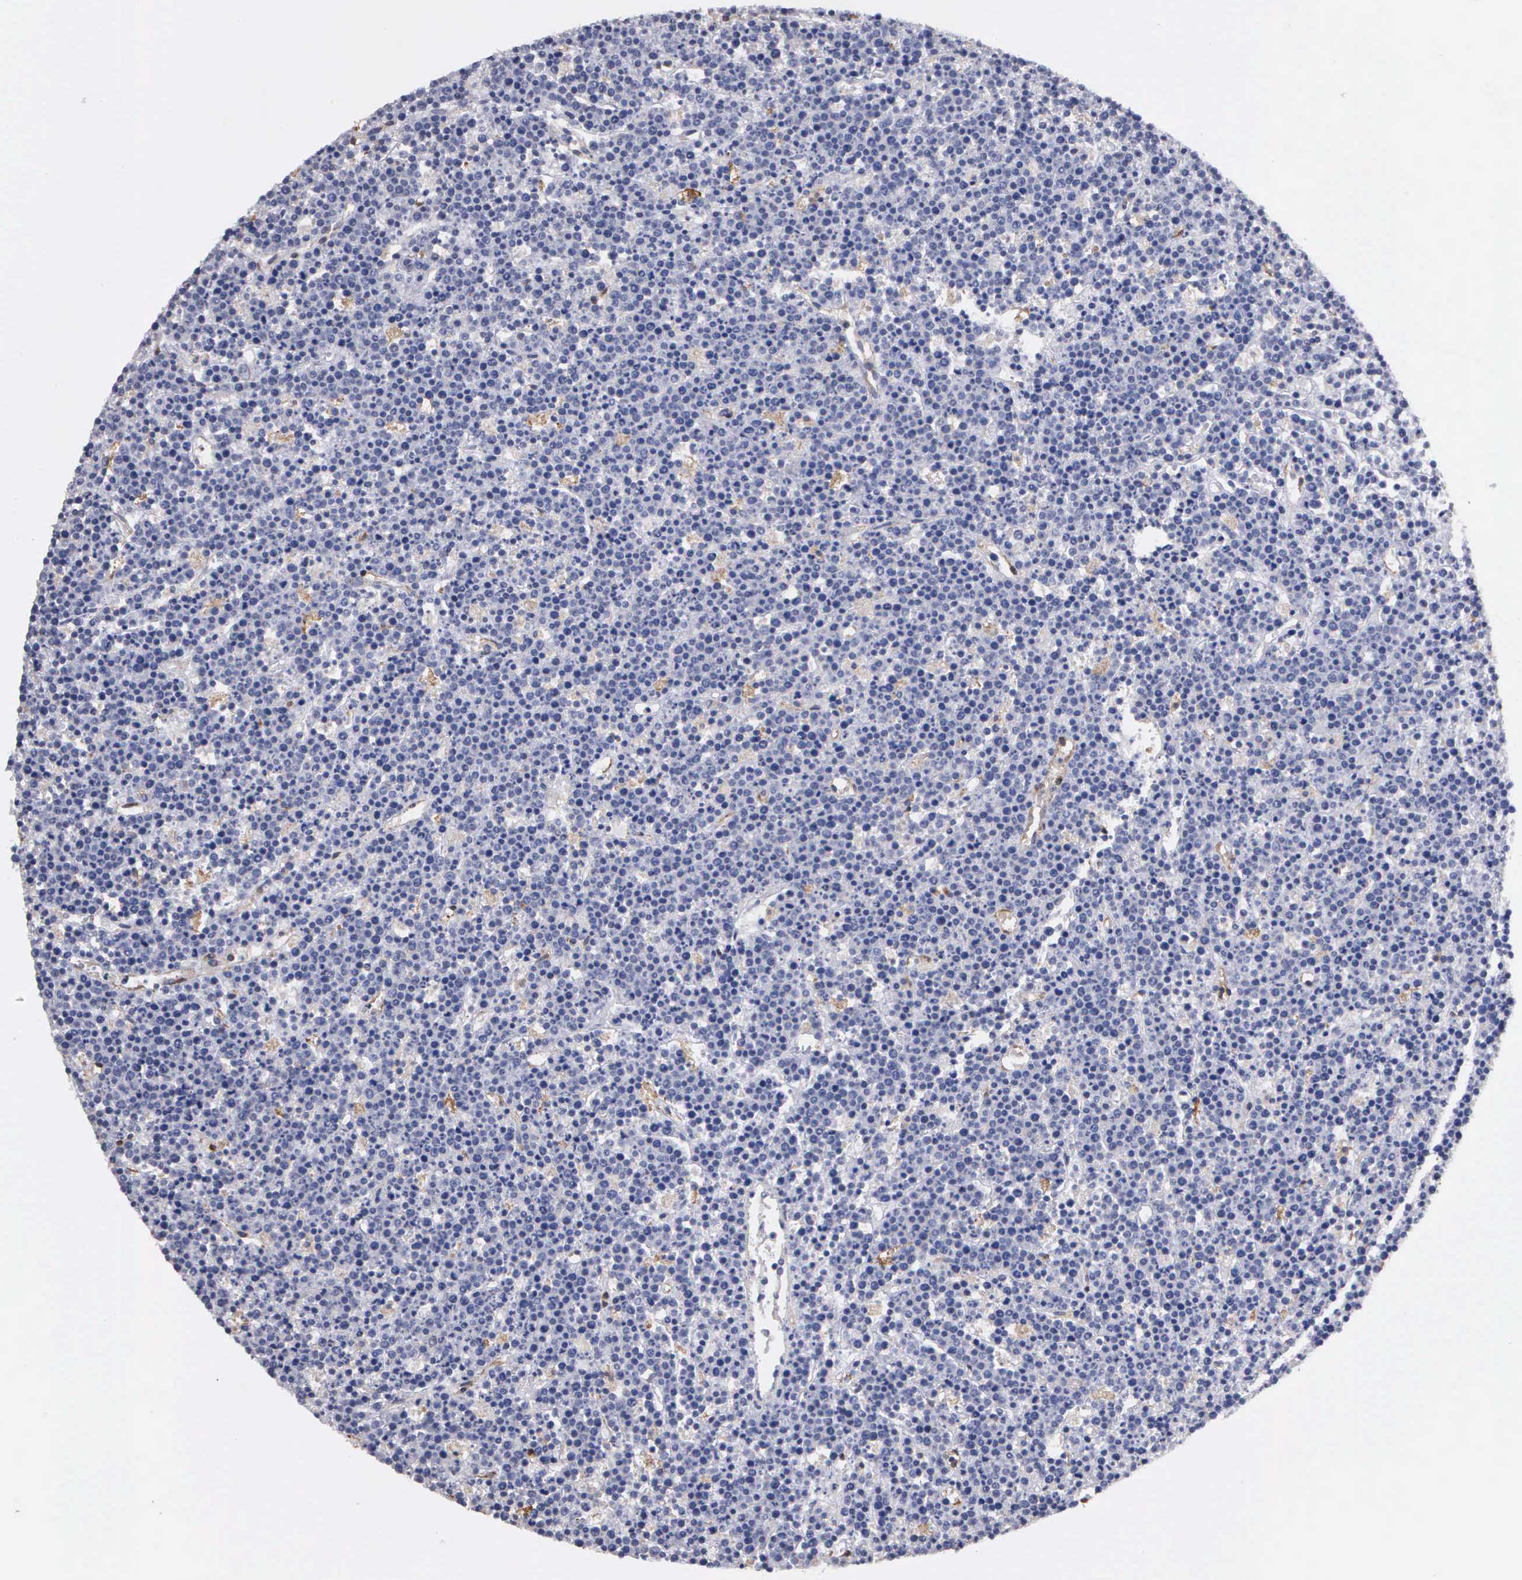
{"staining": {"intensity": "negative", "quantity": "none", "location": "none"}, "tissue": "lymphoma", "cell_type": "Tumor cells", "image_type": "cancer", "snomed": [{"axis": "morphology", "description": "Malignant lymphoma, non-Hodgkin's type, High grade"}, {"axis": "topography", "description": "Ovary"}], "caption": "Immunohistochemistry (IHC) histopathology image of neoplastic tissue: lymphoma stained with DAB (3,3'-diaminobenzidine) displays no significant protein expression in tumor cells.", "gene": "LIN52", "patient": {"sex": "female", "age": 56}}